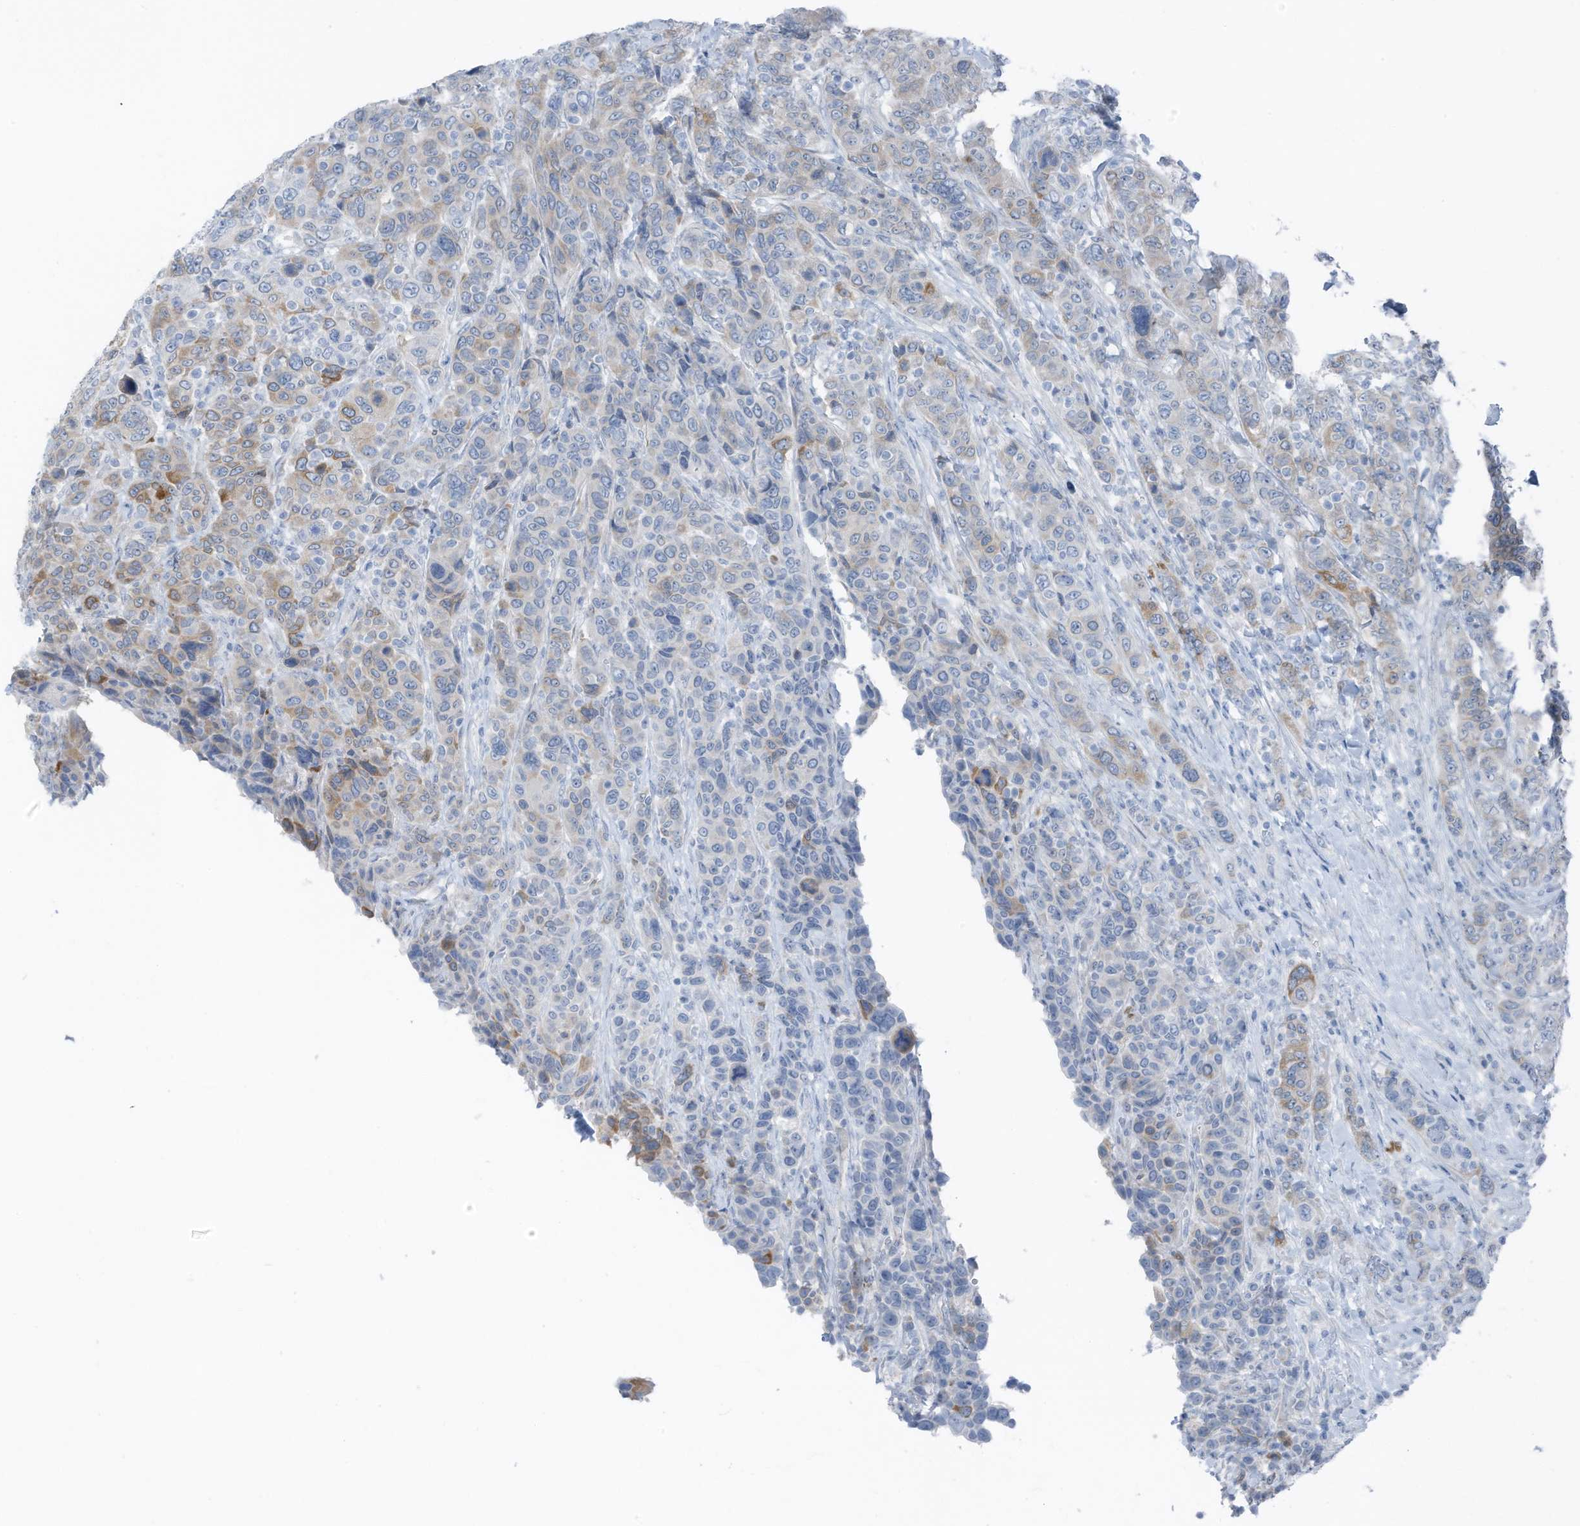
{"staining": {"intensity": "moderate", "quantity": "<25%", "location": "cytoplasmic/membranous"}, "tissue": "breast cancer", "cell_type": "Tumor cells", "image_type": "cancer", "snomed": [{"axis": "morphology", "description": "Duct carcinoma"}, {"axis": "topography", "description": "Breast"}], "caption": "The image reveals staining of breast cancer (invasive ductal carcinoma), revealing moderate cytoplasmic/membranous protein positivity (brown color) within tumor cells.", "gene": "ARHGEF33", "patient": {"sex": "female", "age": 37}}